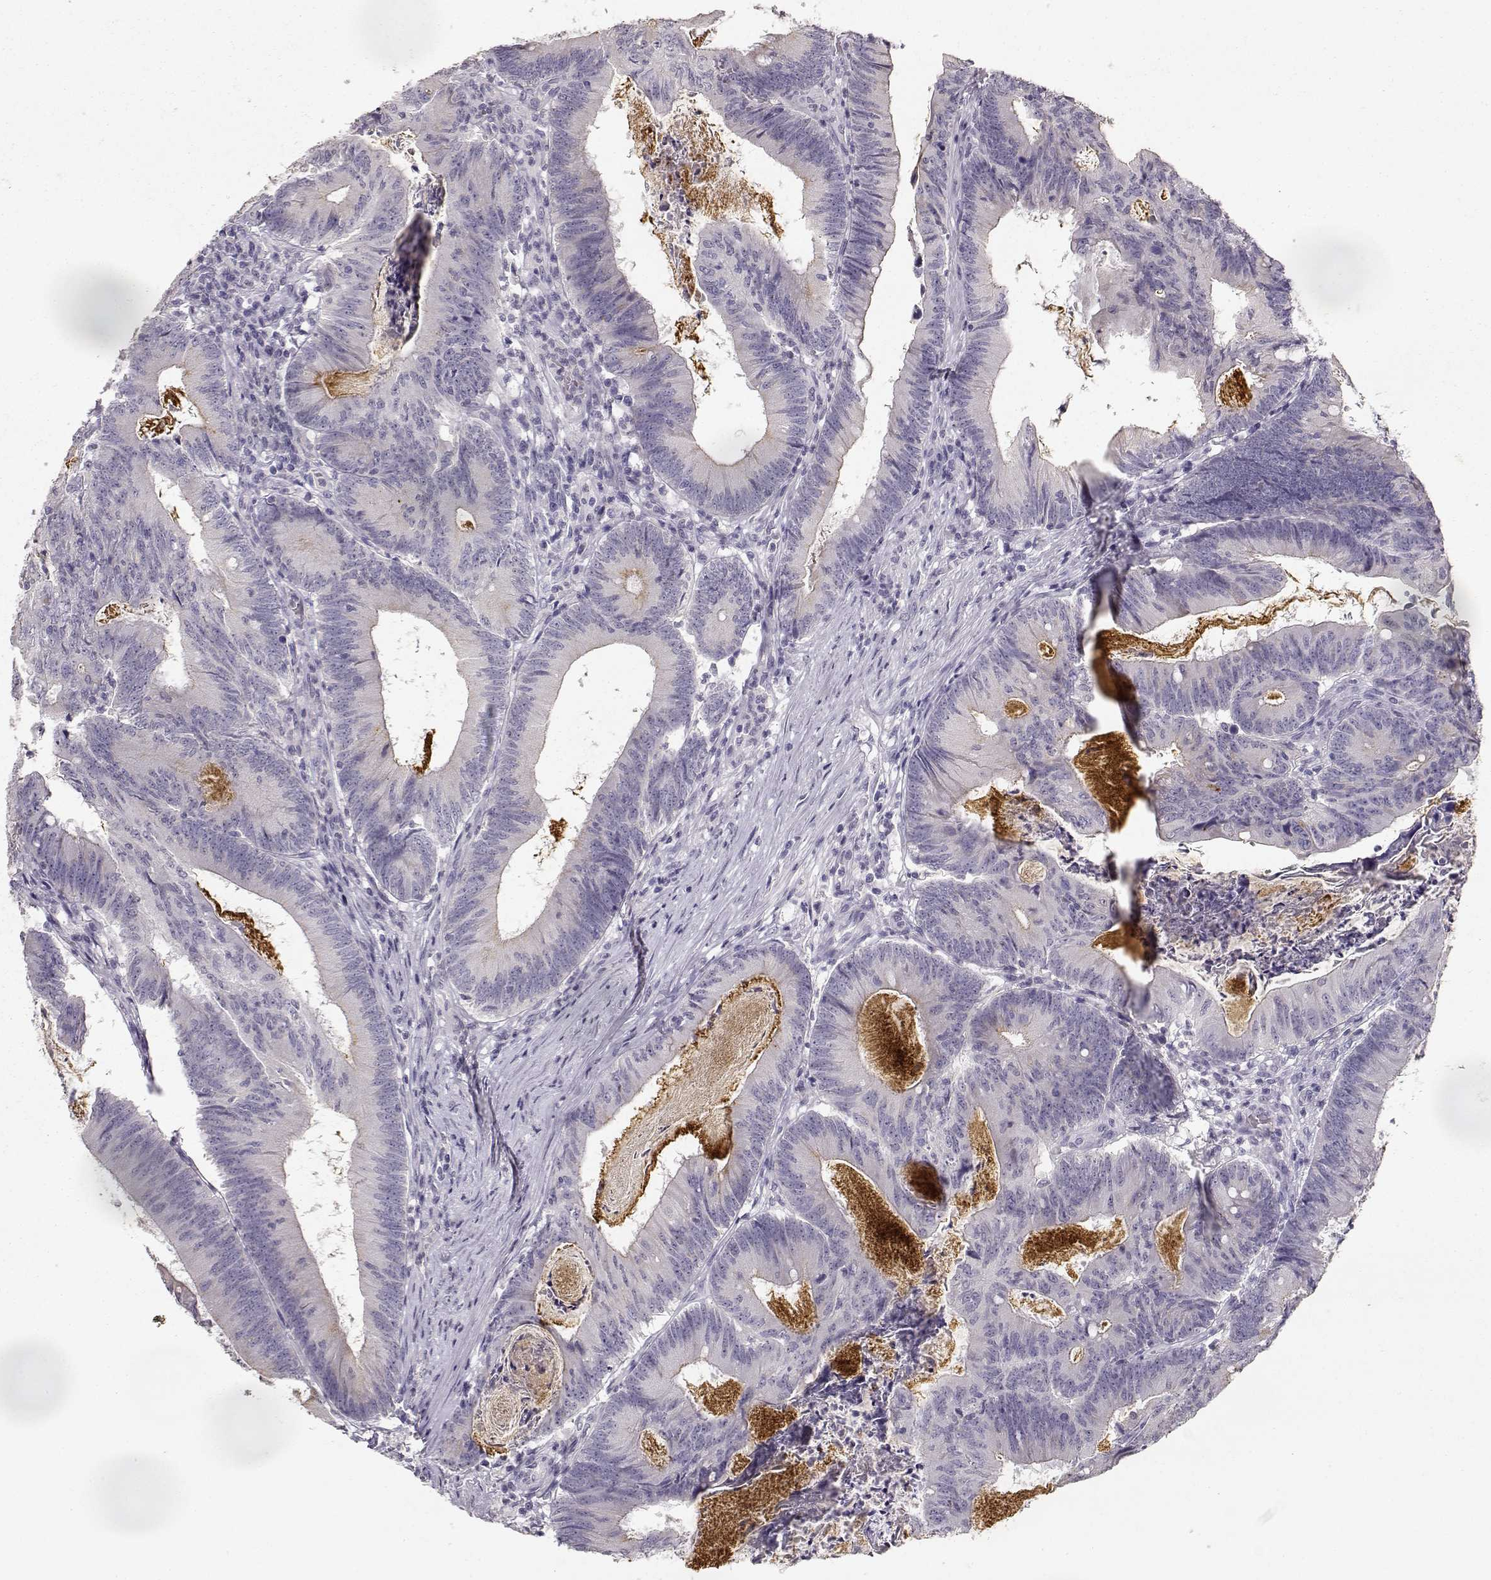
{"staining": {"intensity": "negative", "quantity": "none", "location": "none"}, "tissue": "colorectal cancer", "cell_type": "Tumor cells", "image_type": "cancer", "snomed": [{"axis": "morphology", "description": "Adenocarcinoma, NOS"}, {"axis": "topography", "description": "Colon"}], "caption": "Immunohistochemistry photomicrograph of adenocarcinoma (colorectal) stained for a protein (brown), which reveals no staining in tumor cells. (Stains: DAB IHC with hematoxylin counter stain, Microscopy: brightfield microscopy at high magnification).", "gene": "TPH2", "patient": {"sex": "female", "age": 70}}